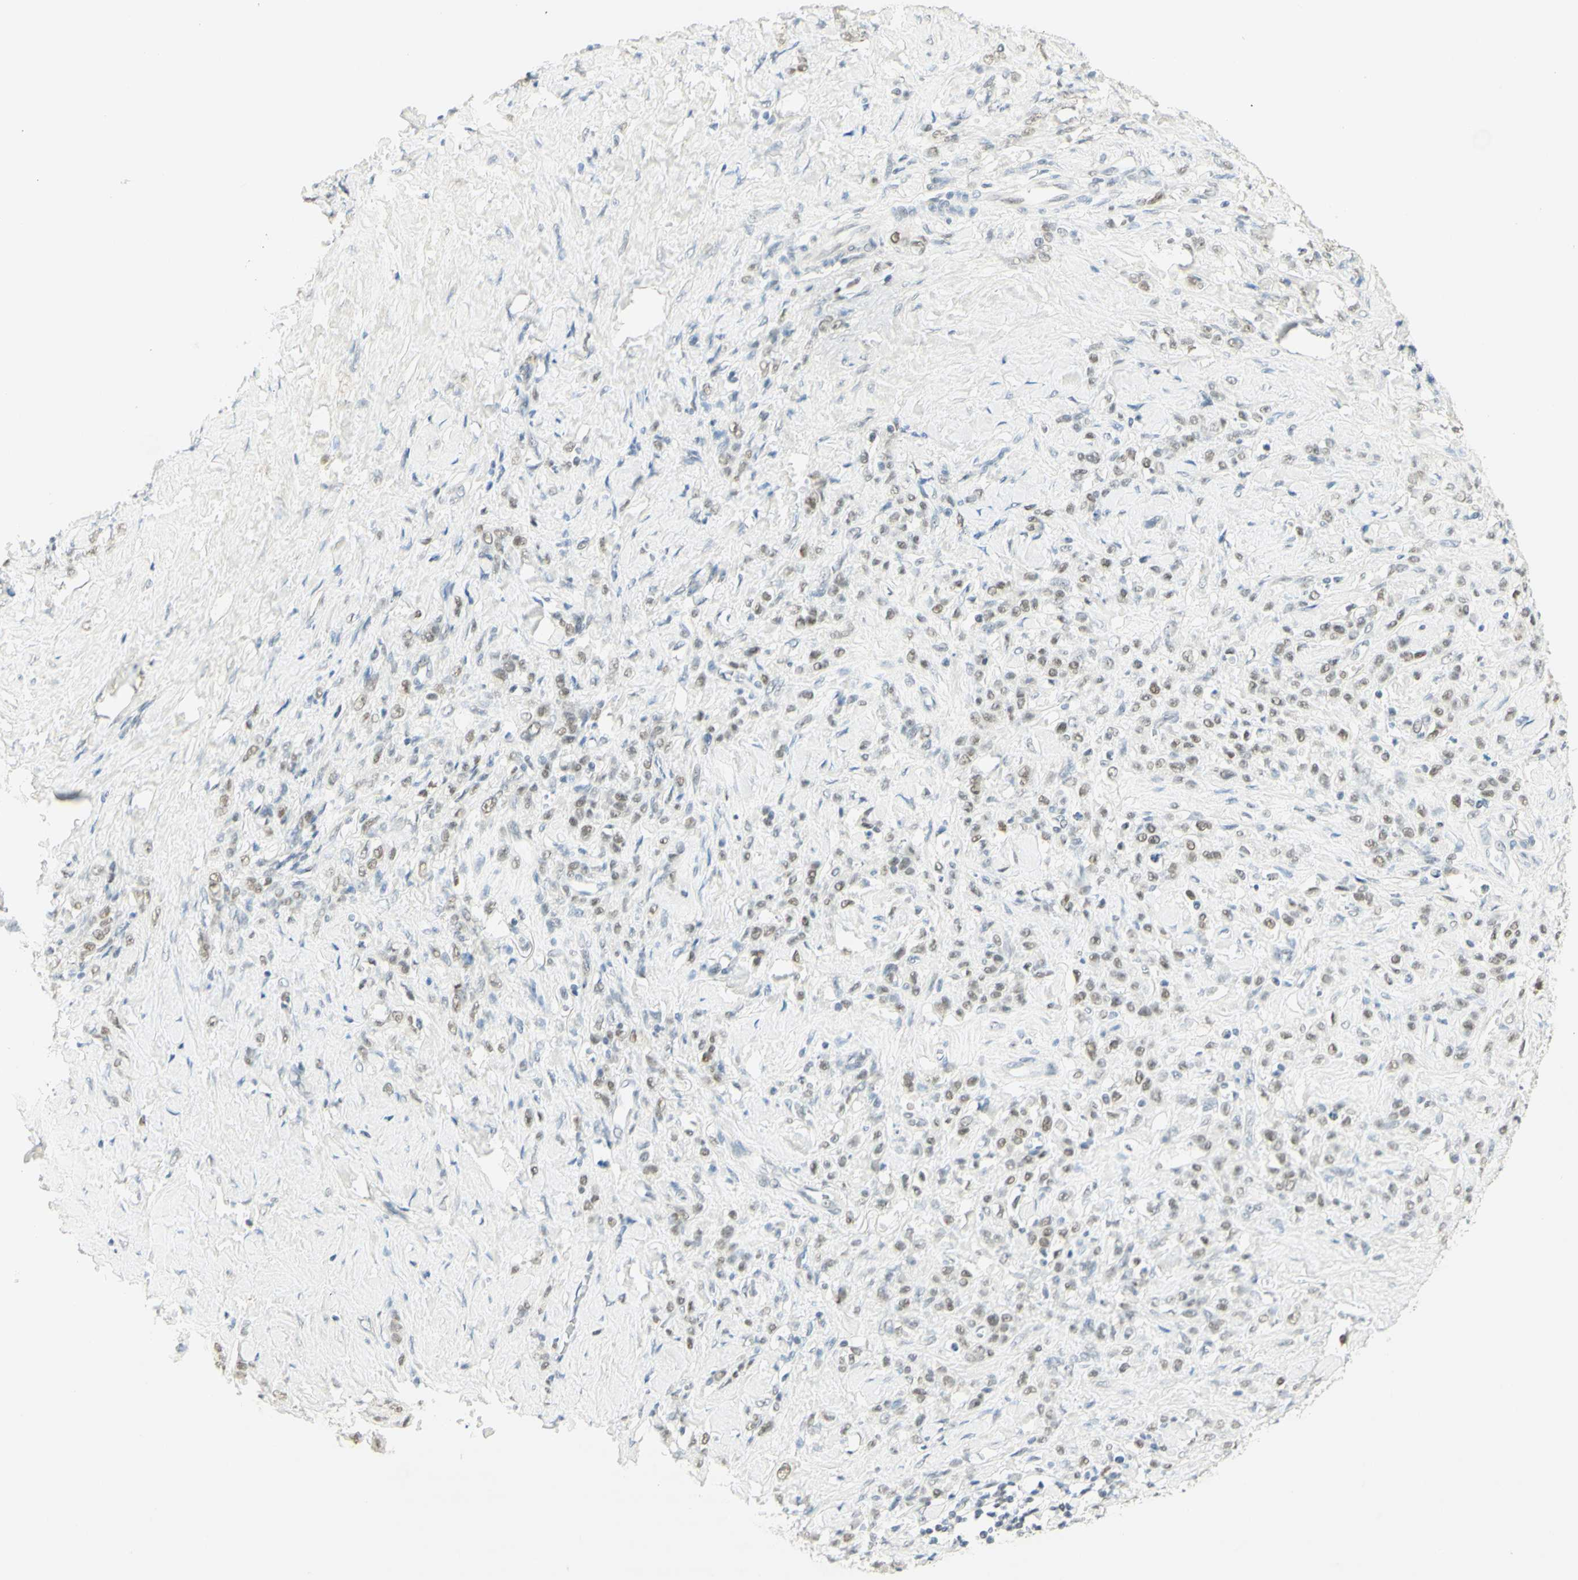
{"staining": {"intensity": "weak", "quantity": ">75%", "location": "nuclear"}, "tissue": "stomach cancer", "cell_type": "Tumor cells", "image_type": "cancer", "snomed": [{"axis": "morphology", "description": "Adenocarcinoma, NOS"}, {"axis": "topography", "description": "Stomach"}], "caption": "Immunohistochemistry (IHC) of human stomach cancer (adenocarcinoma) shows low levels of weak nuclear positivity in about >75% of tumor cells.", "gene": "PMS2", "patient": {"sex": "male", "age": 82}}